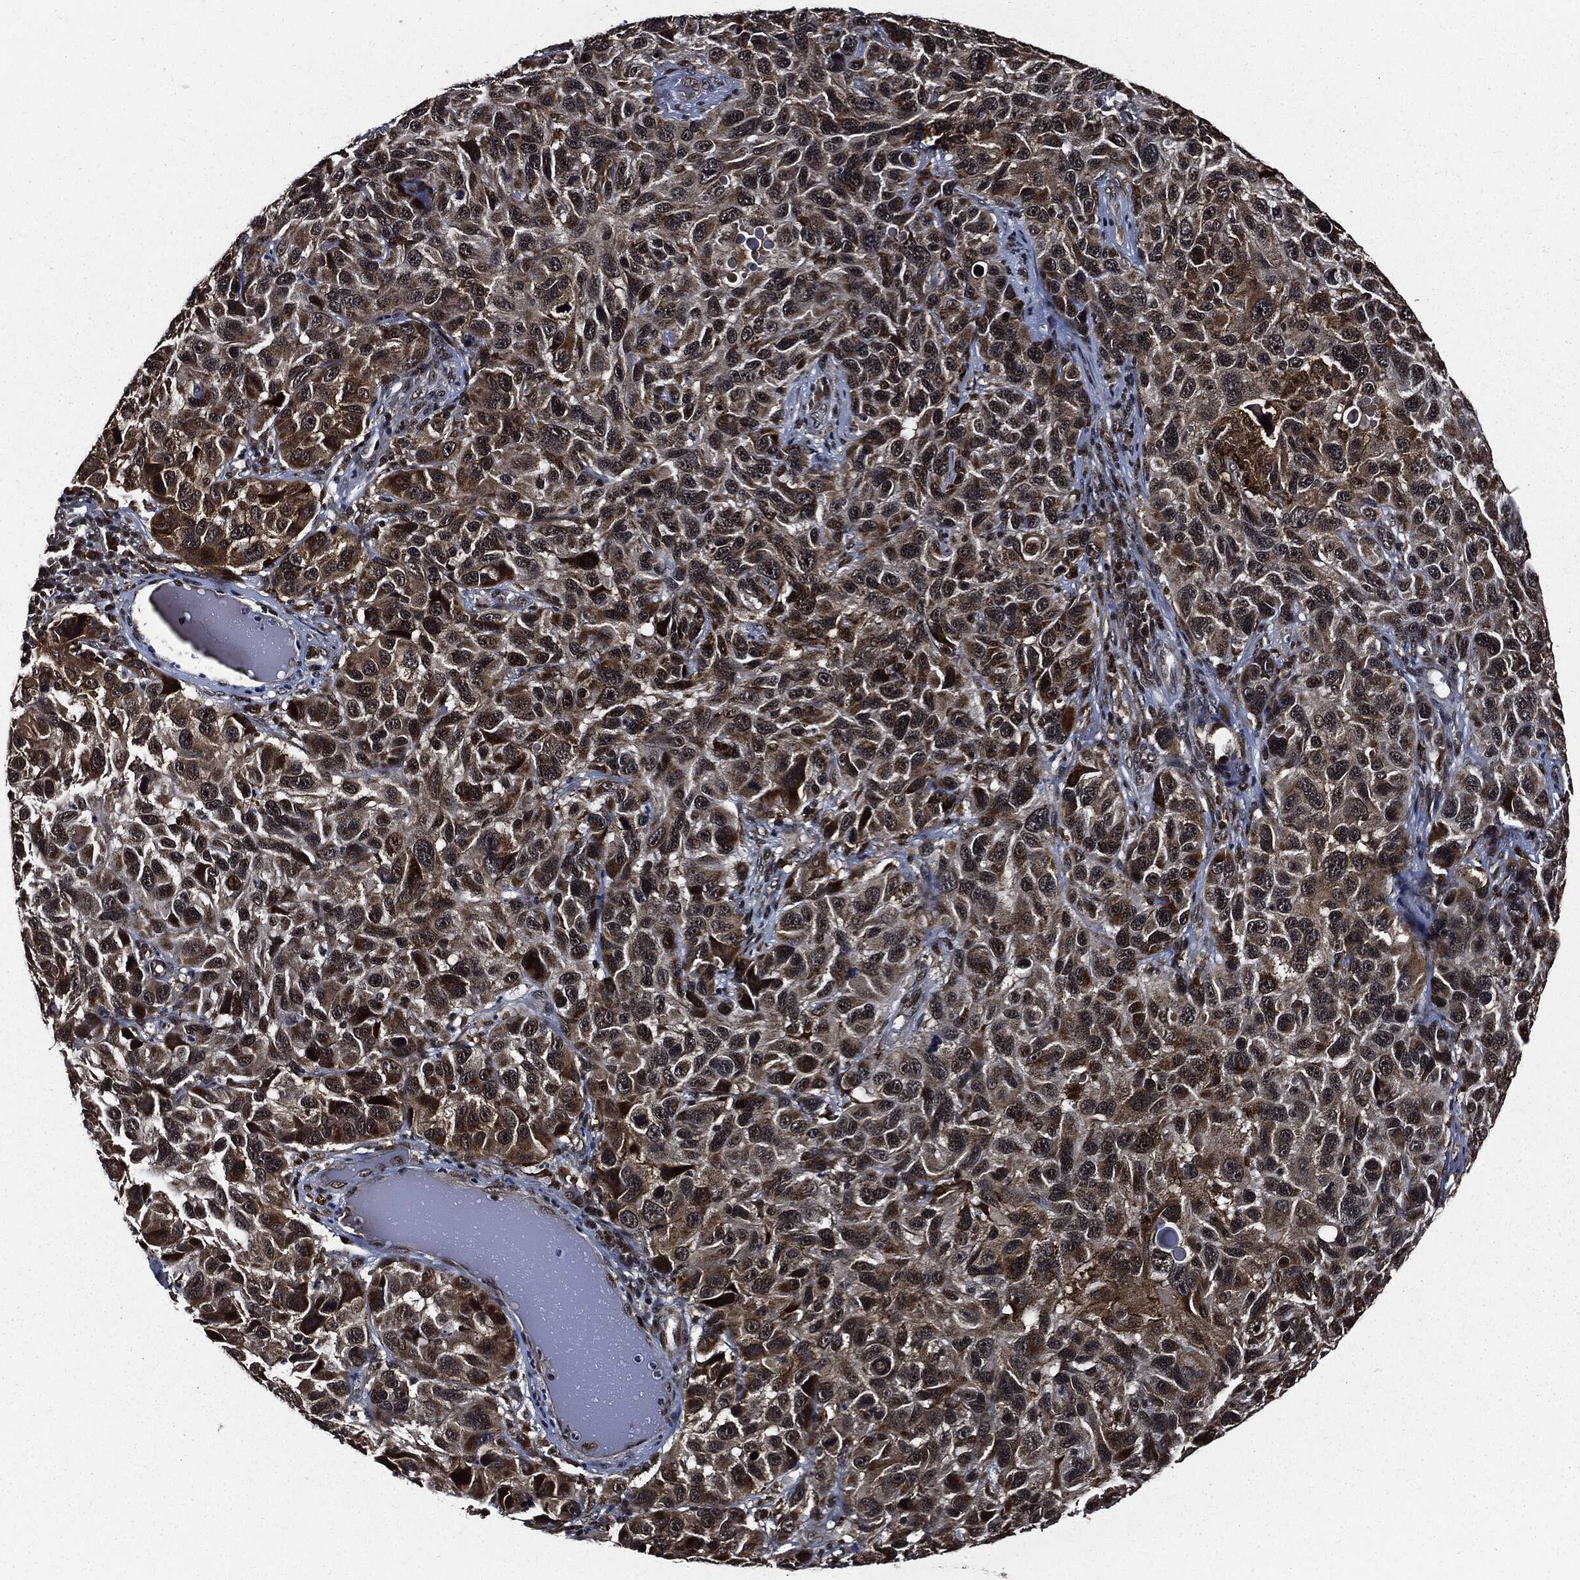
{"staining": {"intensity": "moderate", "quantity": "<25%", "location": "cytoplasmic/membranous,nuclear"}, "tissue": "melanoma", "cell_type": "Tumor cells", "image_type": "cancer", "snomed": [{"axis": "morphology", "description": "Malignant melanoma, NOS"}, {"axis": "topography", "description": "Skin"}], "caption": "High-magnification brightfield microscopy of malignant melanoma stained with DAB (3,3'-diaminobenzidine) (brown) and counterstained with hematoxylin (blue). tumor cells exhibit moderate cytoplasmic/membranous and nuclear expression is identified in approximately<25% of cells. Immunohistochemistry stains the protein of interest in brown and the nuclei are stained blue.", "gene": "SUGT1", "patient": {"sex": "male", "age": 53}}